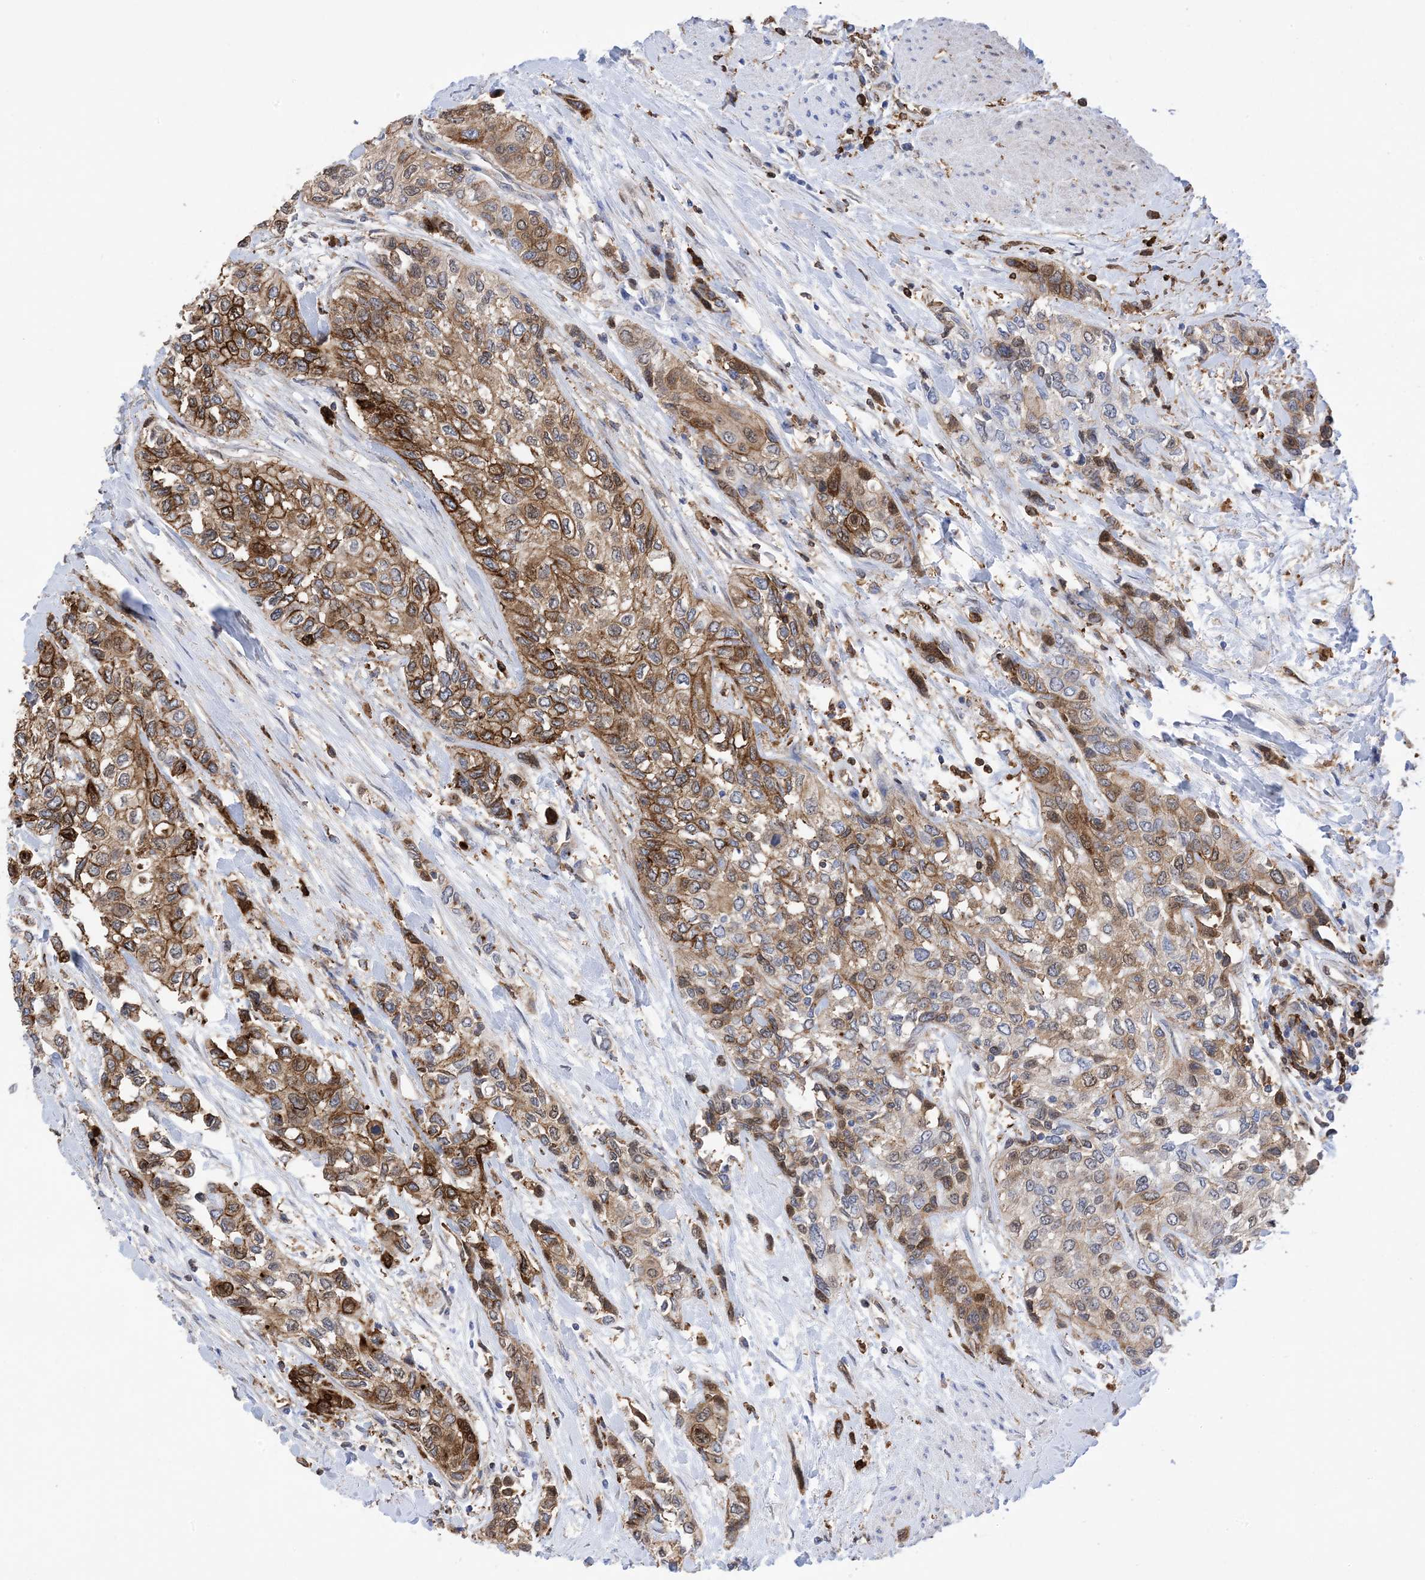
{"staining": {"intensity": "moderate", "quantity": ">75%", "location": "cytoplasmic/membranous"}, "tissue": "urothelial cancer", "cell_type": "Tumor cells", "image_type": "cancer", "snomed": [{"axis": "morphology", "description": "Normal tissue, NOS"}, {"axis": "morphology", "description": "Urothelial carcinoma, High grade"}, {"axis": "topography", "description": "Vascular tissue"}, {"axis": "topography", "description": "Urinary bladder"}], "caption": "Tumor cells display medium levels of moderate cytoplasmic/membranous expression in about >75% of cells in high-grade urothelial carcinoma.", "gene": "ANXA1", "patient": {"sex": "female", "age": 56}}